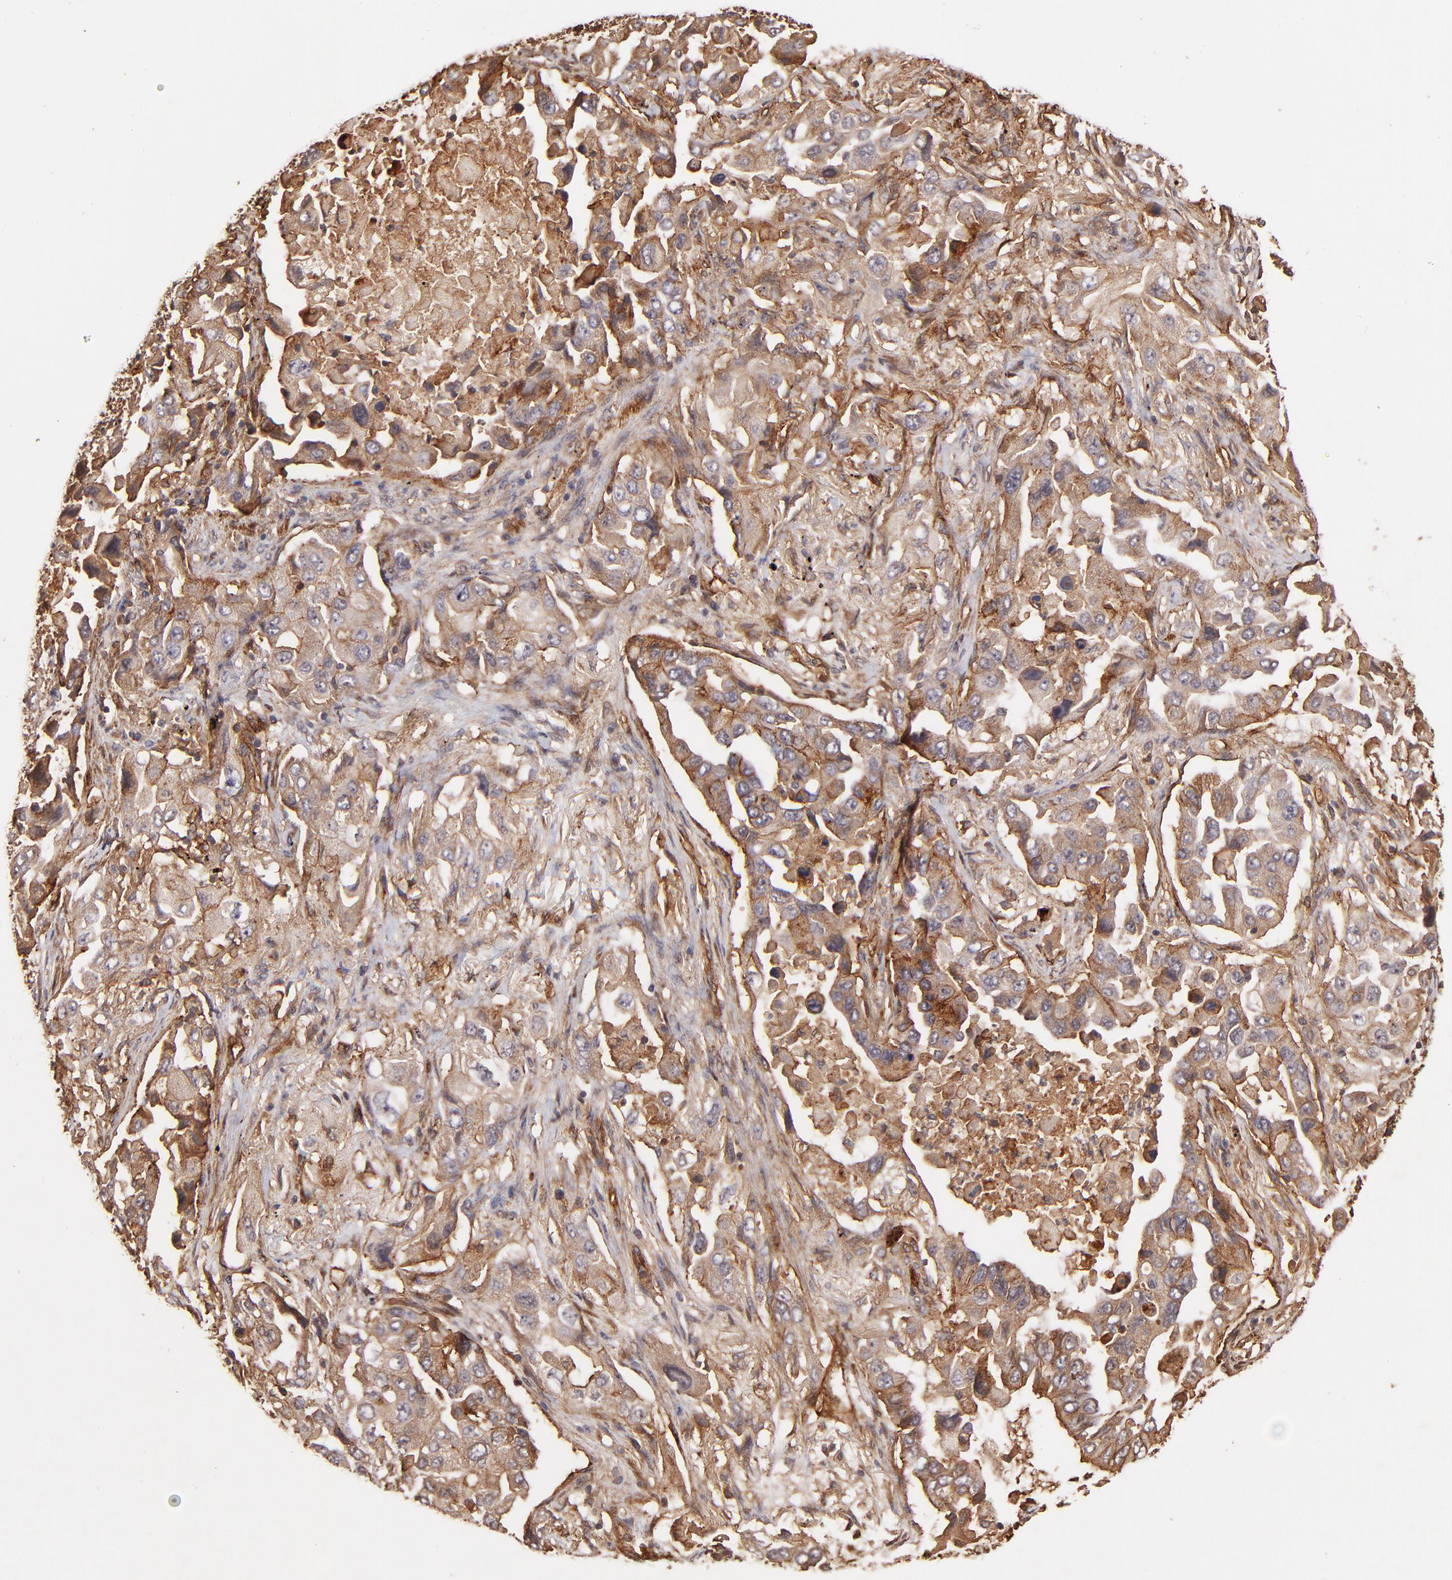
{"staining": {"intensity": "strong", "quantity": ">75%", "location": "cytoplasmic/membranous"}, "tissue": "lung cancer", "cell_type": "Tumor cells", "image_type": "cancer", "snomed": [{"axis": "morphology", "description": "Adenocarcinoma, NOS"}, {"axis": "topography", "description": "Lung"}], "caption": "Lung cancer (adenocarcinoma) tissue exhibits strong cytoplasmic/membranous positivity in about >75% of tumor cells, visualized by immunohistochemistry. (DAB IHC, brown staining for protein, blue staining for nuclei).", "gene": "ITGB1", "patient": {"sex": "female", "age": 65}}